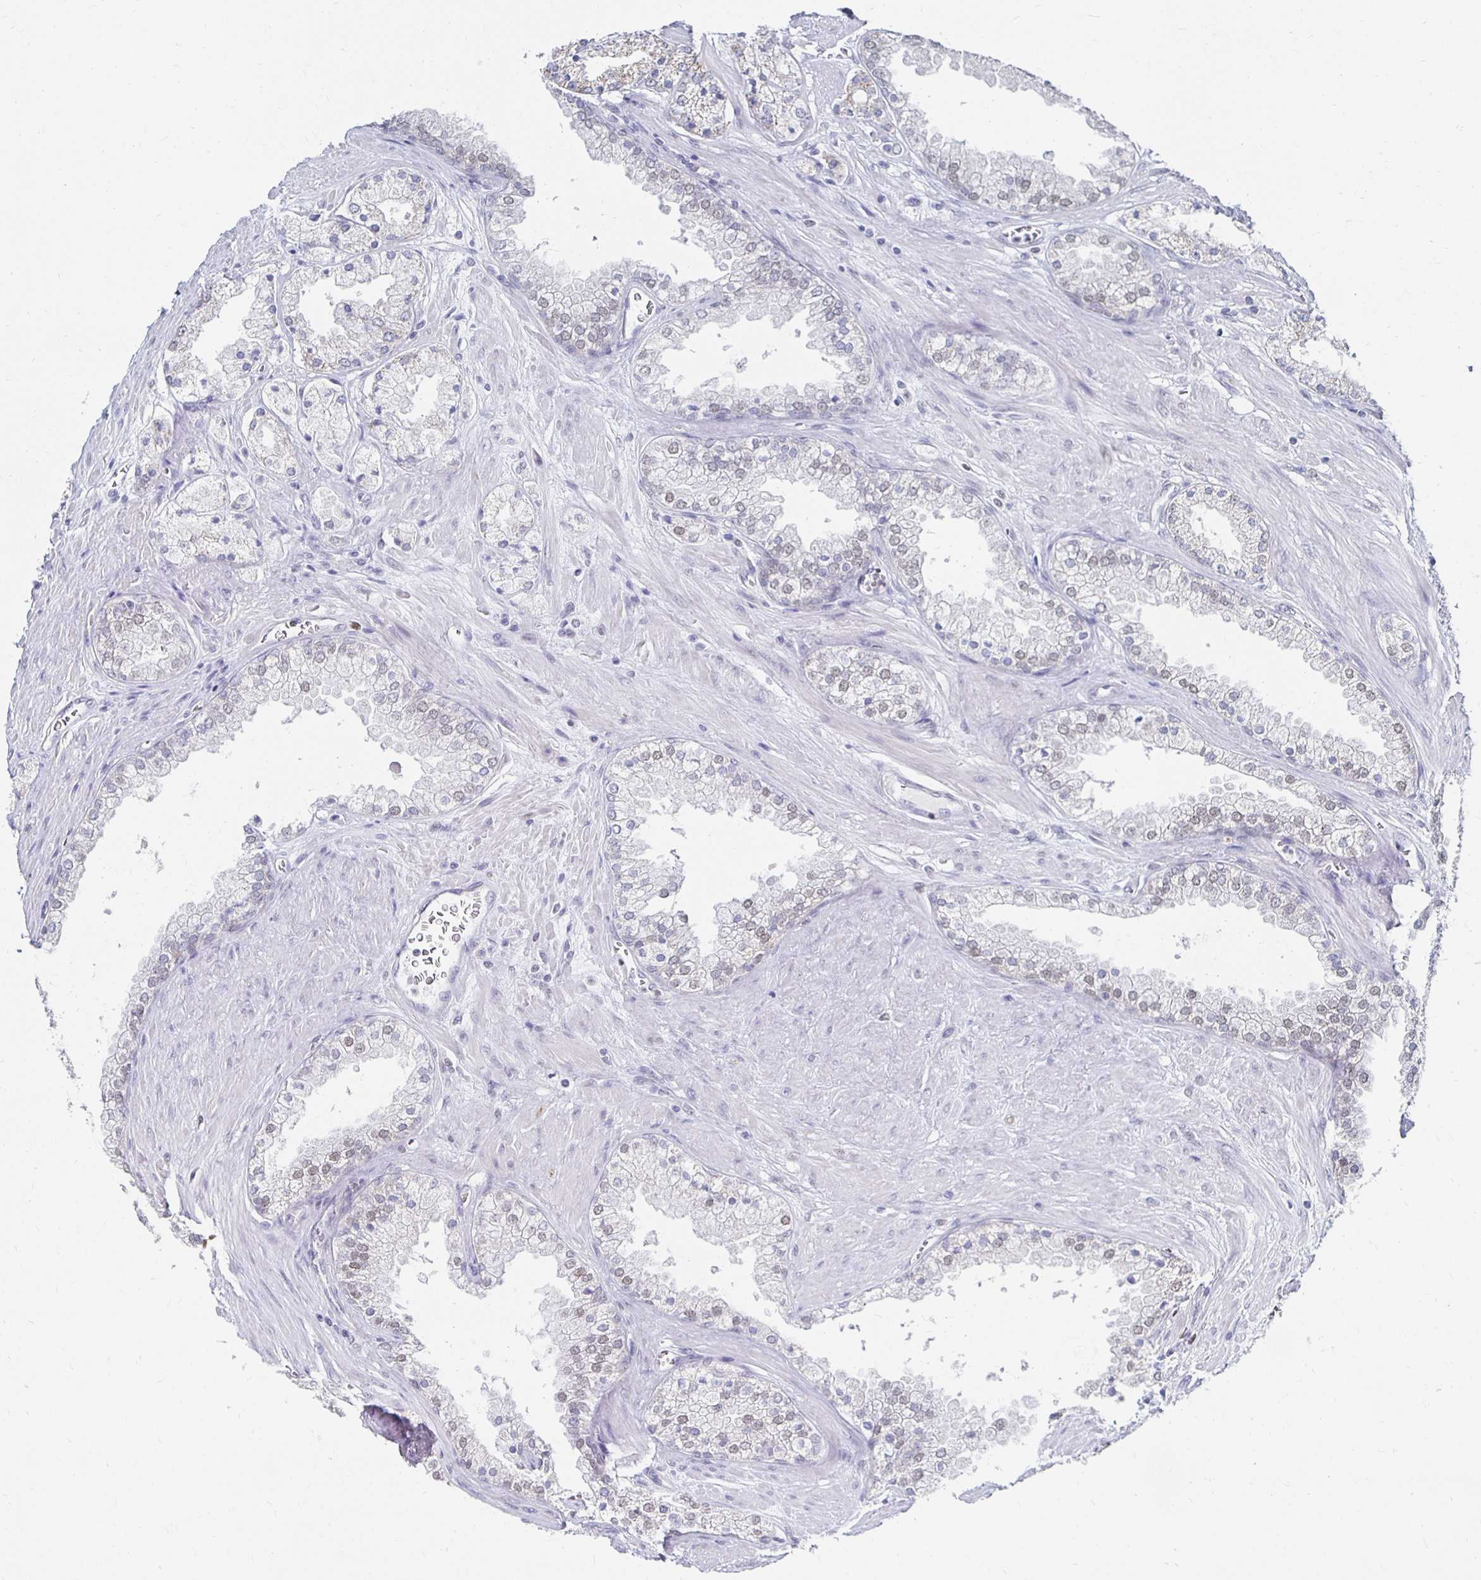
{"staining": {"intensity": "negative", "quantity": "none", "location": "none"}, "tissue": "prostate cancer", "cell_type": "Tumor cells", "image_type": "cancer", "snomed": [{"axis": "morphology", "description": "Adenocarcinoma, High grade"}, {"axis": "topography", "description": "Prostate"}], "caption": "The micrograph reveals no significant staining in tumor cells of prostate adenocarcinoma (high-grade).", "gene": "NOCT", "patient": {"sex": "male", "age": 66}}